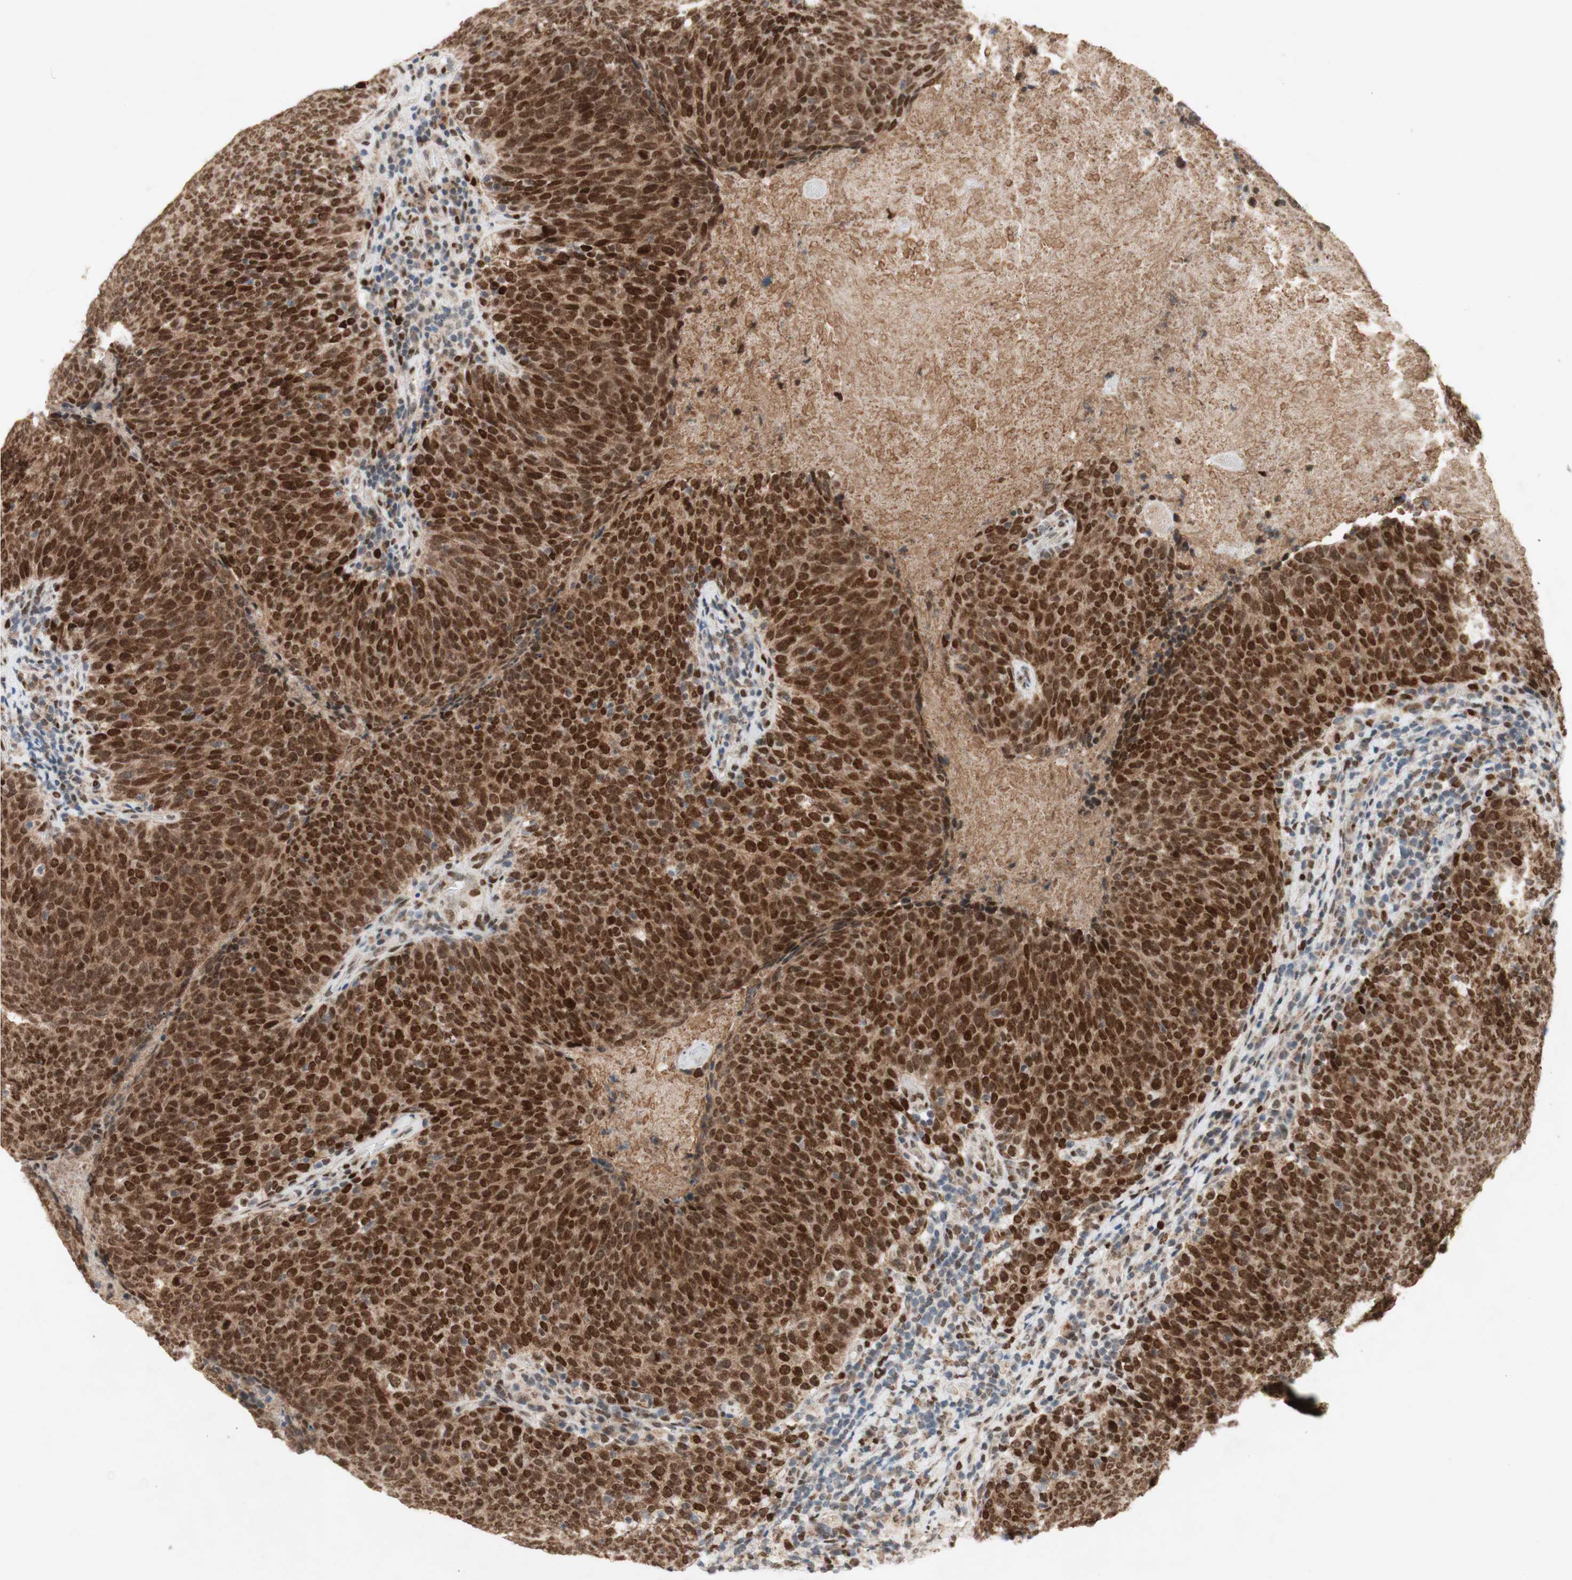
{"staining": {"intensity": "strong", "quantity": ">75%", "location": "cytoplasmic/membranous,nuclear"}, "tissue": "head and neck cancer", "cell_type": "Tumor cells", "image_type": "cancer", "snomed": [{"axis": "morphology", "description": "Squamous cell carcinoma, NOS"}, {"axis": "morphology", "description": "Squamous cell carcinoma, metastatic, NOS"}, {"axis": "topography", "description": "Lymph node"}, {"axis": "topography", "description": "Head-Neck"}], "caption": "This histopathology image reveals immunohistochemistry (IHC) staining of head and neck cancer, with high strong cytoplasmic/membranous and nuclear positivity in about >75% of tumor cells.", "gene": "DNMT3A", "patient": {"sex": "male", "age": 62}}